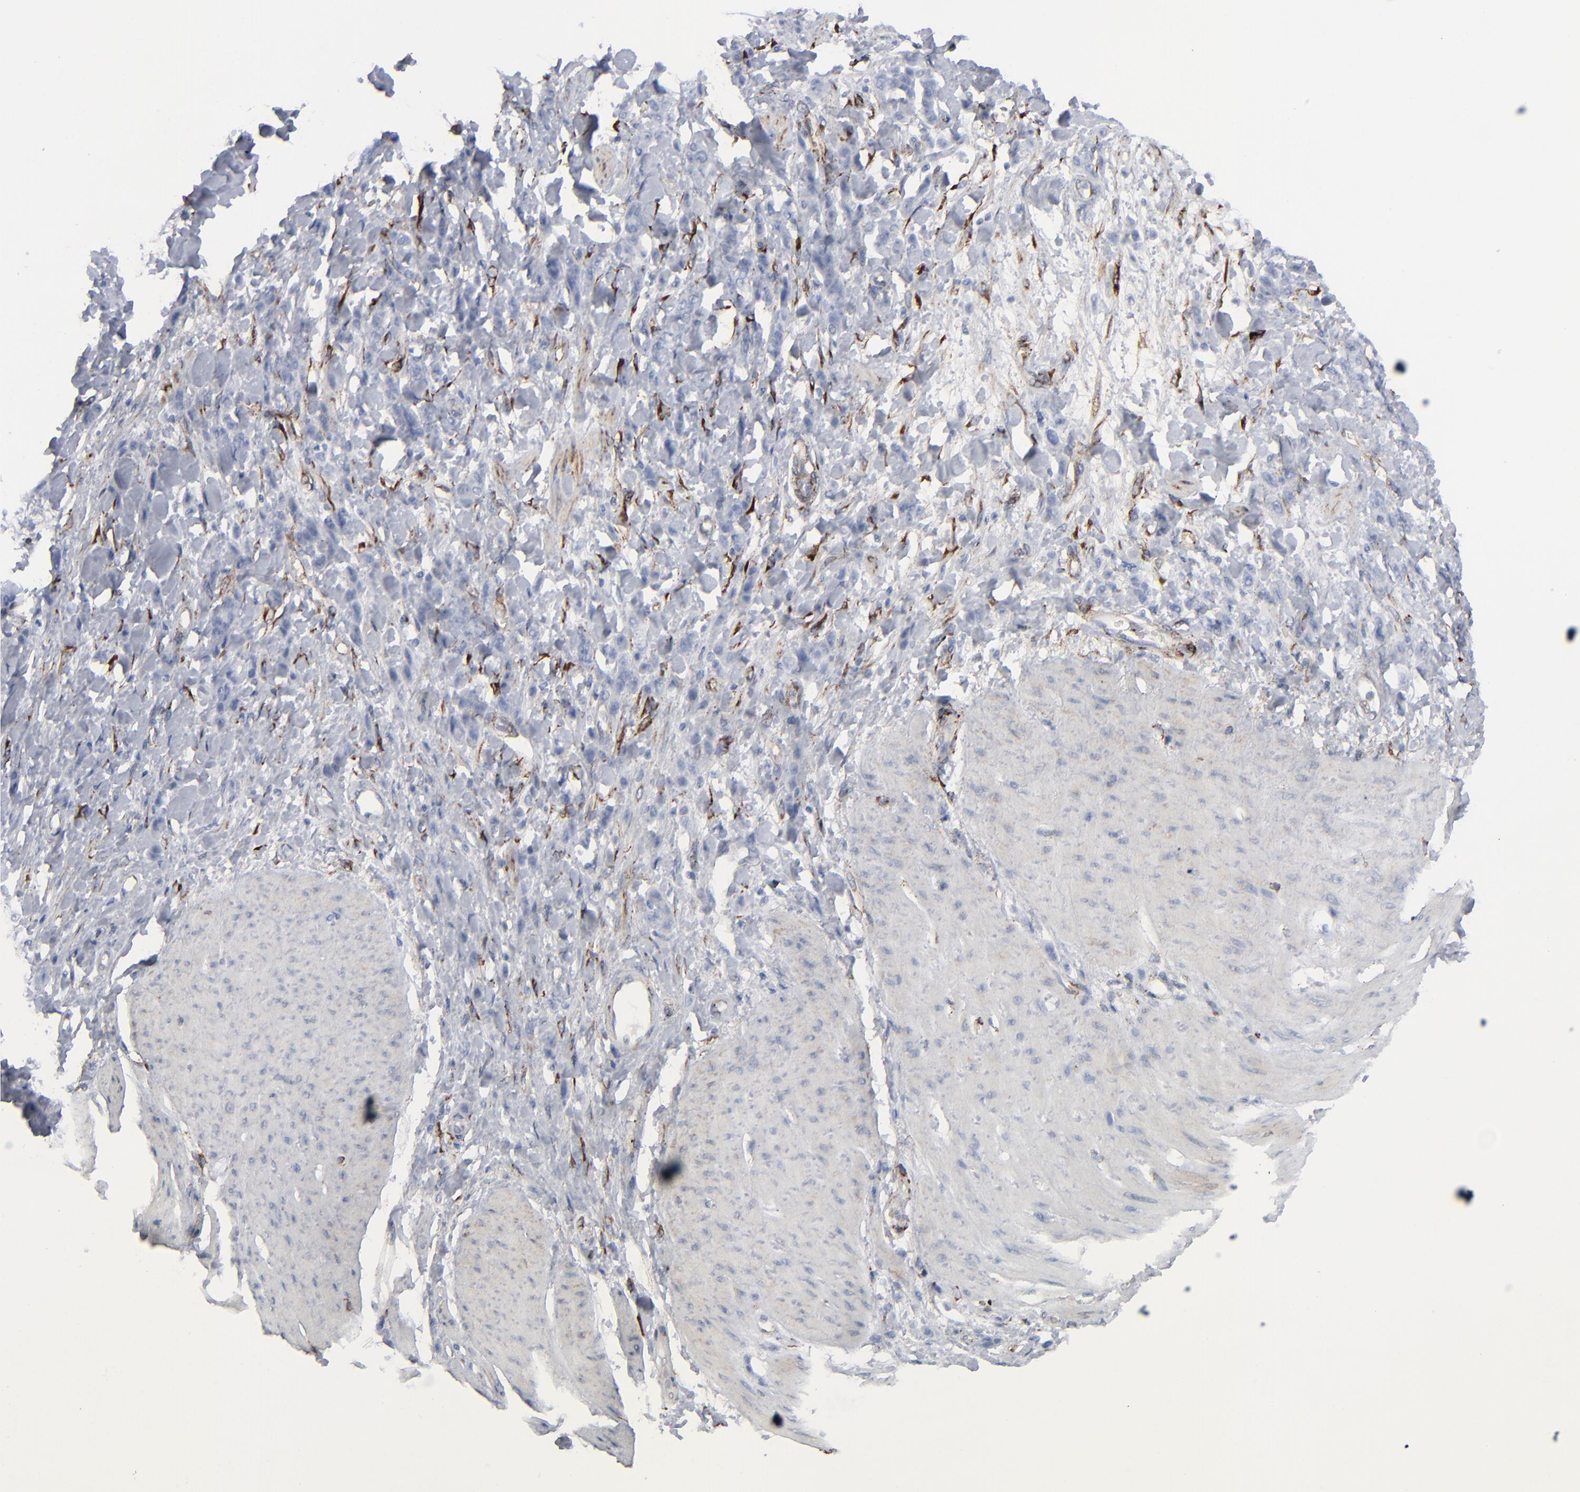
{"staining": {"intensity": "negative", "quantity": "none", "location": "none"}, "tissue": "stomach cancer", "cell_type": "Tumor cells", "image_type": "cancer", "snomed": [{"axis": "morphology", "description": "Normal tissue, NOS"}, {"axis": "morphology", "description": "Adenocarcinoma, NOS"}, {"axis": "topography", "description": "Stomach"}], "caption": "High power microscopy image of an immunohistochemistry (IHC) image of stomach cancer (adenocarcinoma), revealing no significant positivity in tumor cells.", "gene": "SPARC", "patient": {"sex": "male", "age": 82}}